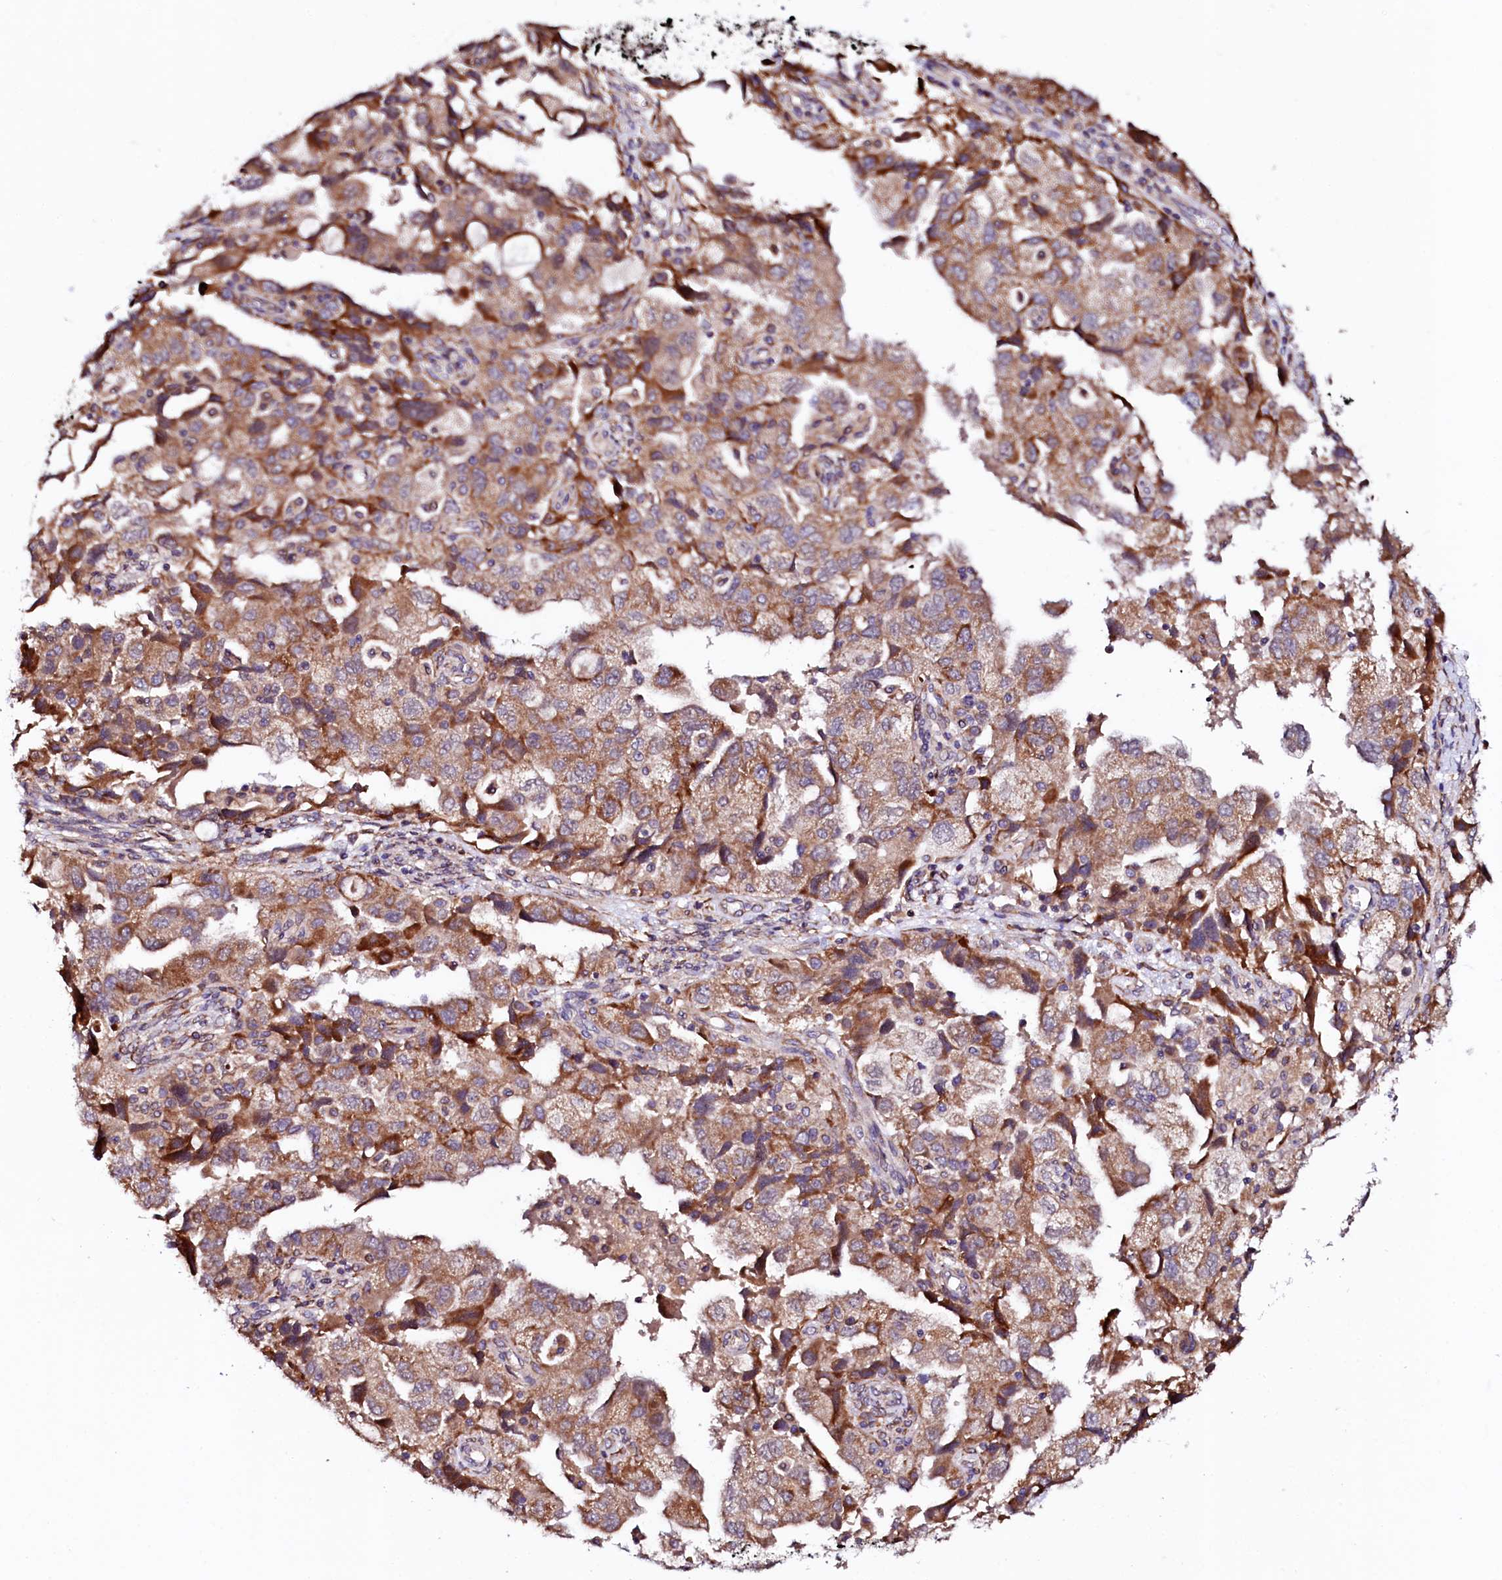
{"staining": {"intensity": "moderate", "quantity": ">75%", "location": "cytoplasmic/membranous"}, "tissue": "ovarian cancer", "cell_type": "Tumor cells", "image_type": "cancer", "snomed": [{"axis": "morphology", "description": "Carcinoma, NOS"}, {"axis": "morphology", "description": "Cystadenocarcinoma, serous, NOS"}, {"axis": "topography", "description": "Ovary"}], "caption": "This is an image of immunohistochemistry staining of ovarian cancer, which shows moderate positivity in the cytoplasmic/membranous of tumor cells.", "gene": "UBE3C", "patient": {"sex": "female", "age": 69}}